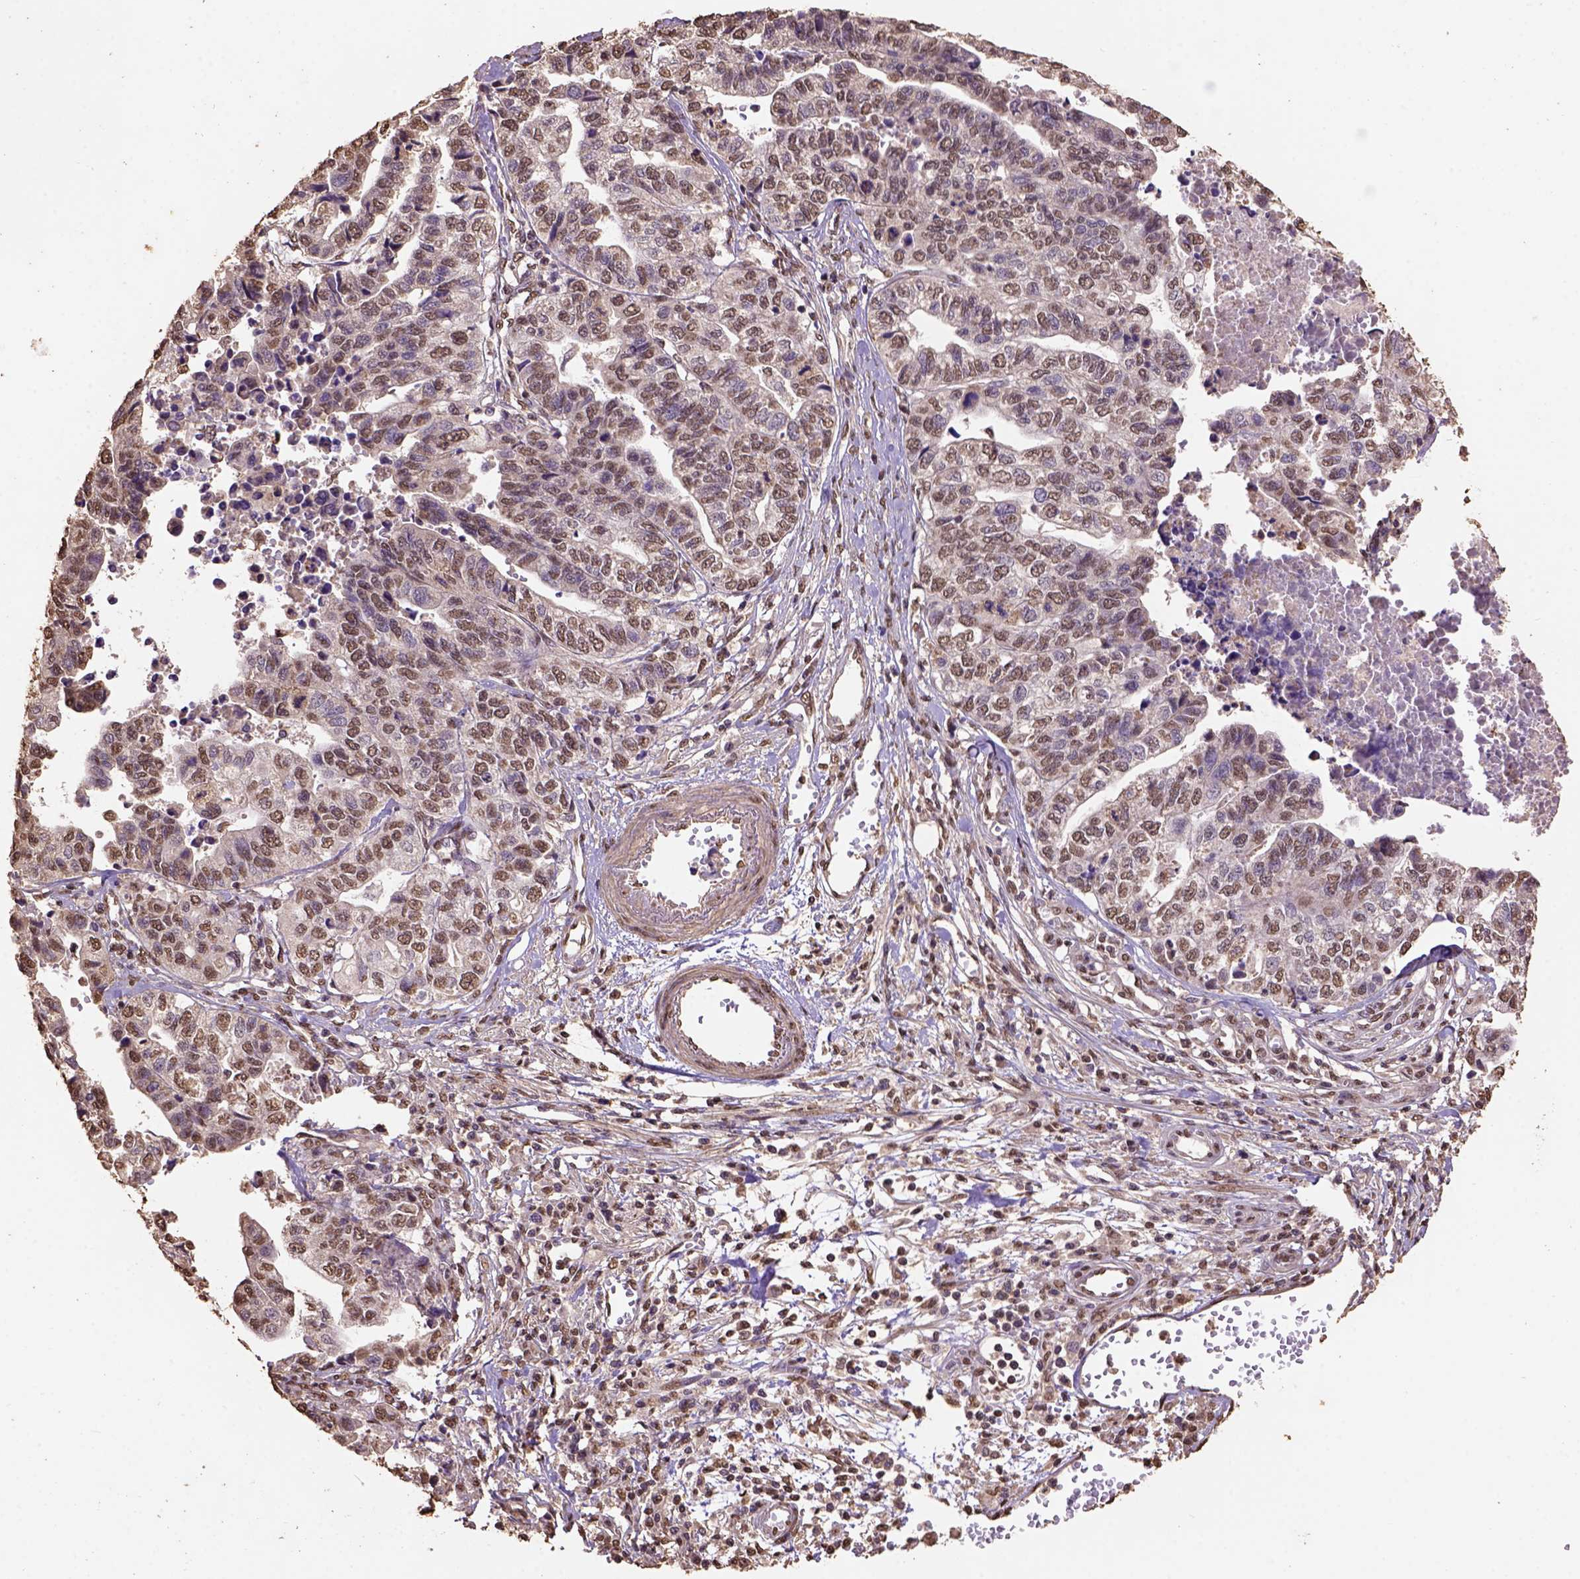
{"staining": {"intensity": "moderate", "quantity": ">75%", "location": "nuclear"}, "tissue": "stomach cancer", "cell_type": "Tumor cells", "image_type": "cancer", "snomed": [{"axis": "morphology", "description": "Adenocarcinoma, NOS"}, {"axis": "topography", "description": "Stomach, upper"}], "caption": "DAB (3,3'-diaminobenzidine) immunohistochemical staining of stomach cancer demonstrates moderate nuclear protein positivity in approximately >75% of tumor cells. (DAB (3,3'-diaminobenzidine) = brown stain, brightfield microscopy at high magnification).", "gene": "CSTF2T", "patient": {"sex": "female", "age": 67}}